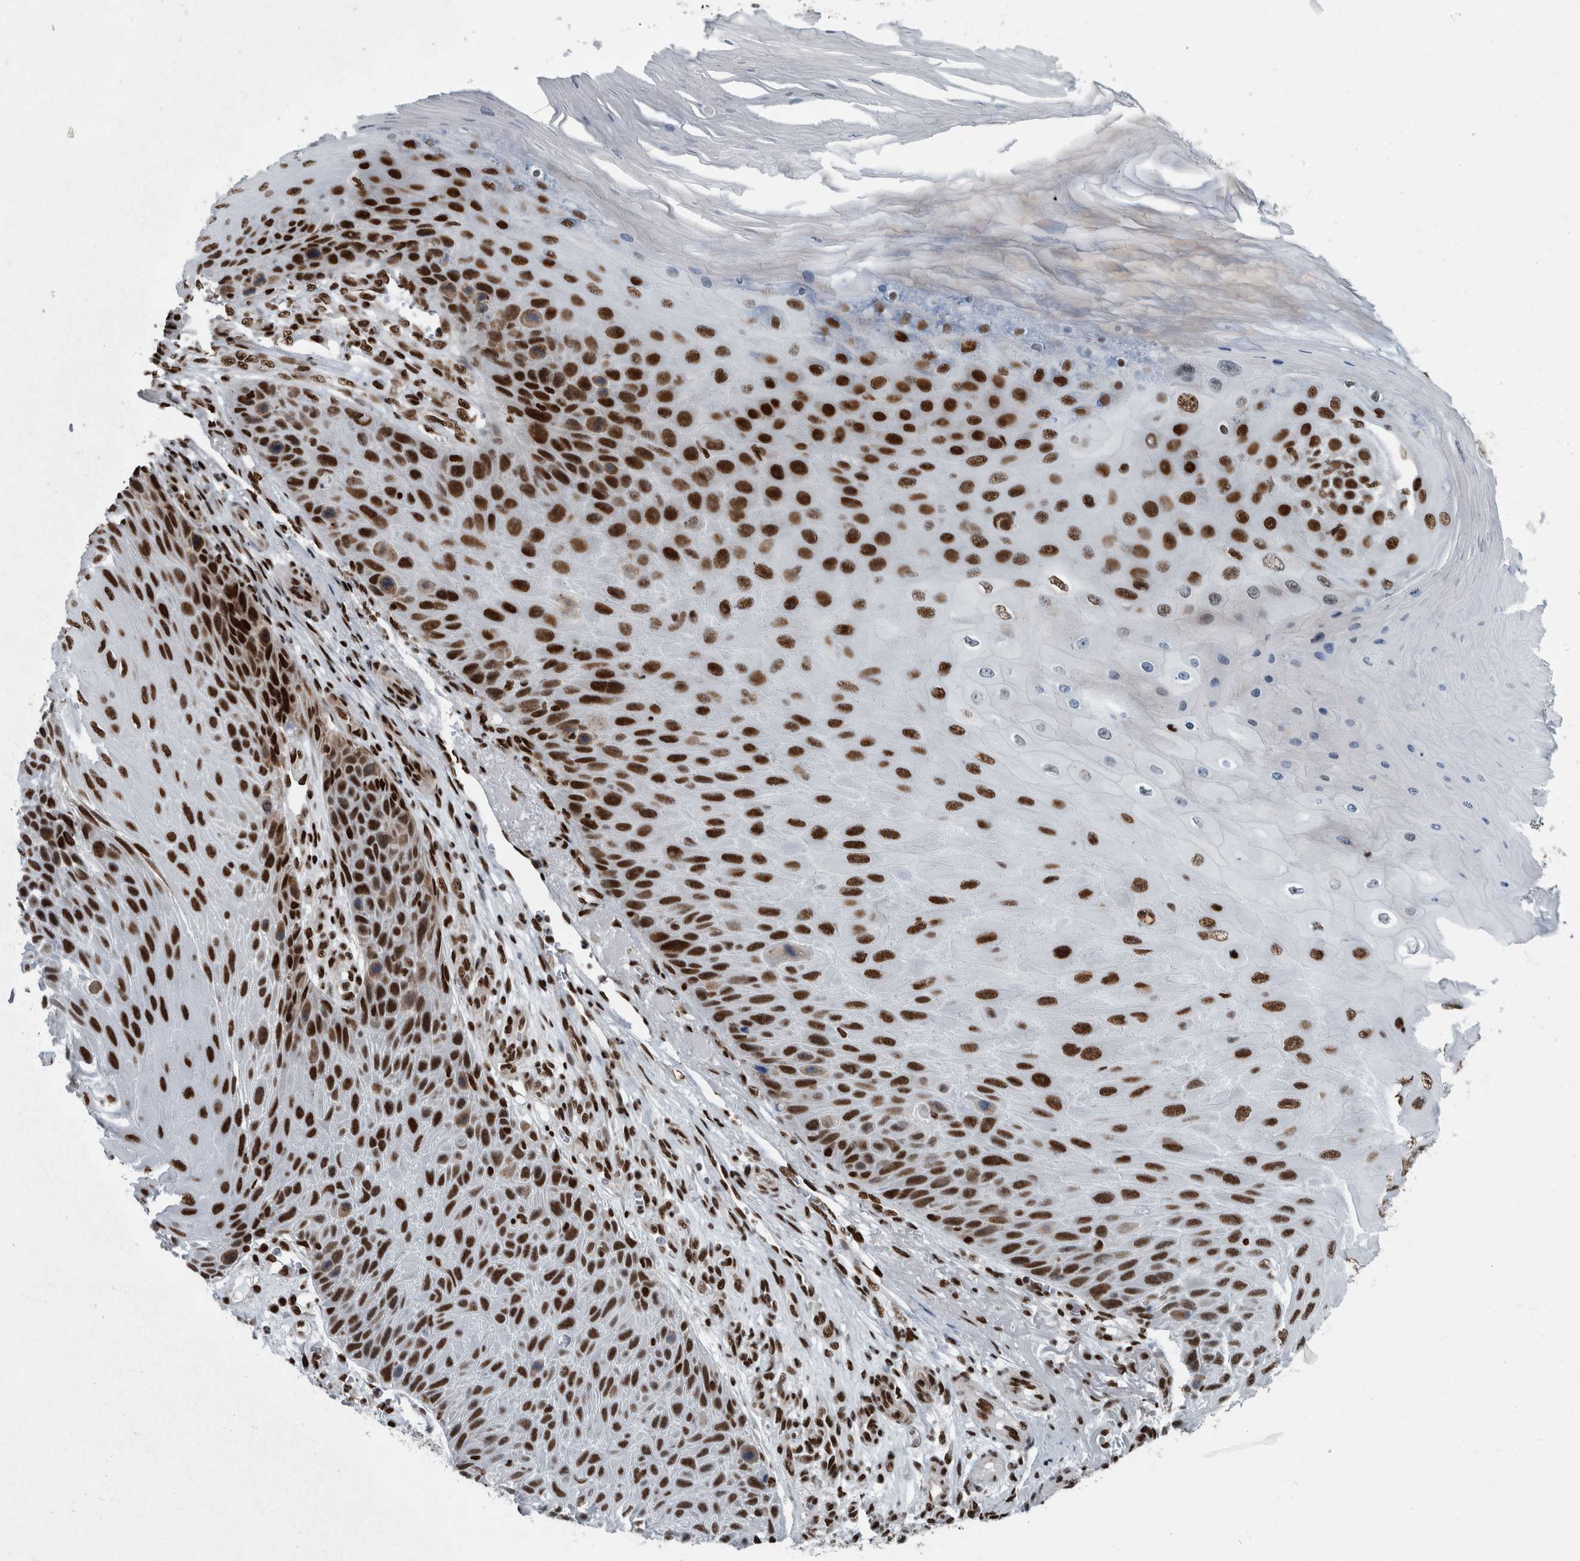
{"staining": {"intensity": "strong", "quantity": ">75%", "location": "nuclear"}, "tissue": "skin cancer", "cell_type": "Tumor cells", "image_type": "cancer", "snomed": [{"axis": "morphology", "description": "Squamous cell carcinoma, NOS"}, {"axis": "topography", "description": "Skin"}], "caption": "Strong nuclear protein positivity is present in approximately >75% of tumor cells in skin squamous cell carcinoma.", "gene": "DNMT3A", "patient": {"sex": "female", "age": 88}}